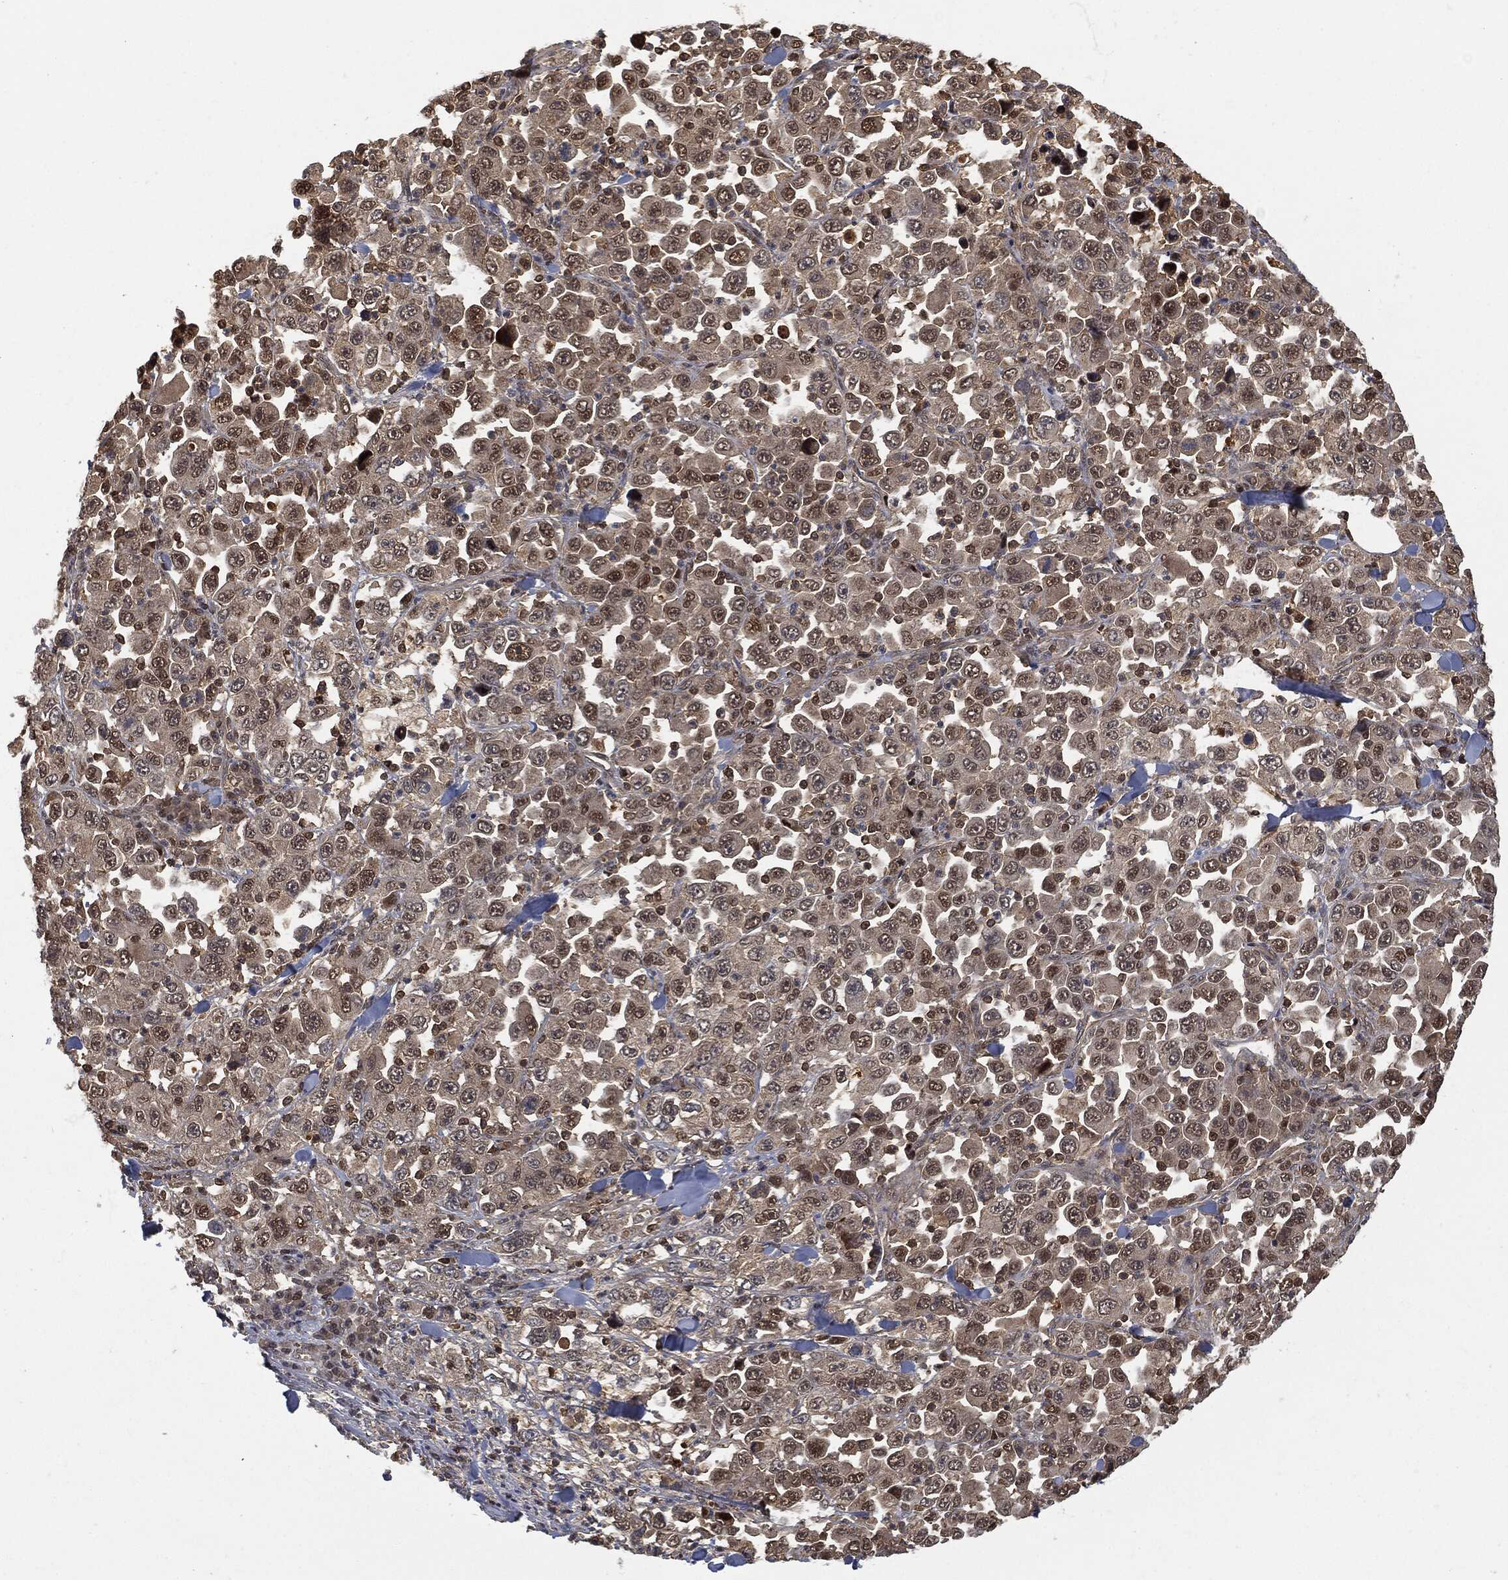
{"staining": {"intensity": "moderate", "quantity": "25%-75%", "location": "nuclear"}, "tissue": "stomach cancer", "cell_type": "Tumor cells", "image_type": "cancer", "snomed": [{"axis": "morphology", "description": "Normal tissue, NOS"}, {"axis": "morphology", "description": "Adenocarcinoma, NOS"}, {"axis": "topography", "description": "Stomach, upper"}, {"axis": "topography", "description": "Stomach"}], "caption": "About 25%-75% of tumor cells in stomach cancer demonstrate moderate nuclear protein expression as visualized by brown immunohistochemical staining.", "gene": "PSMB10", "patient": {"sex": "male", "age": 59}}